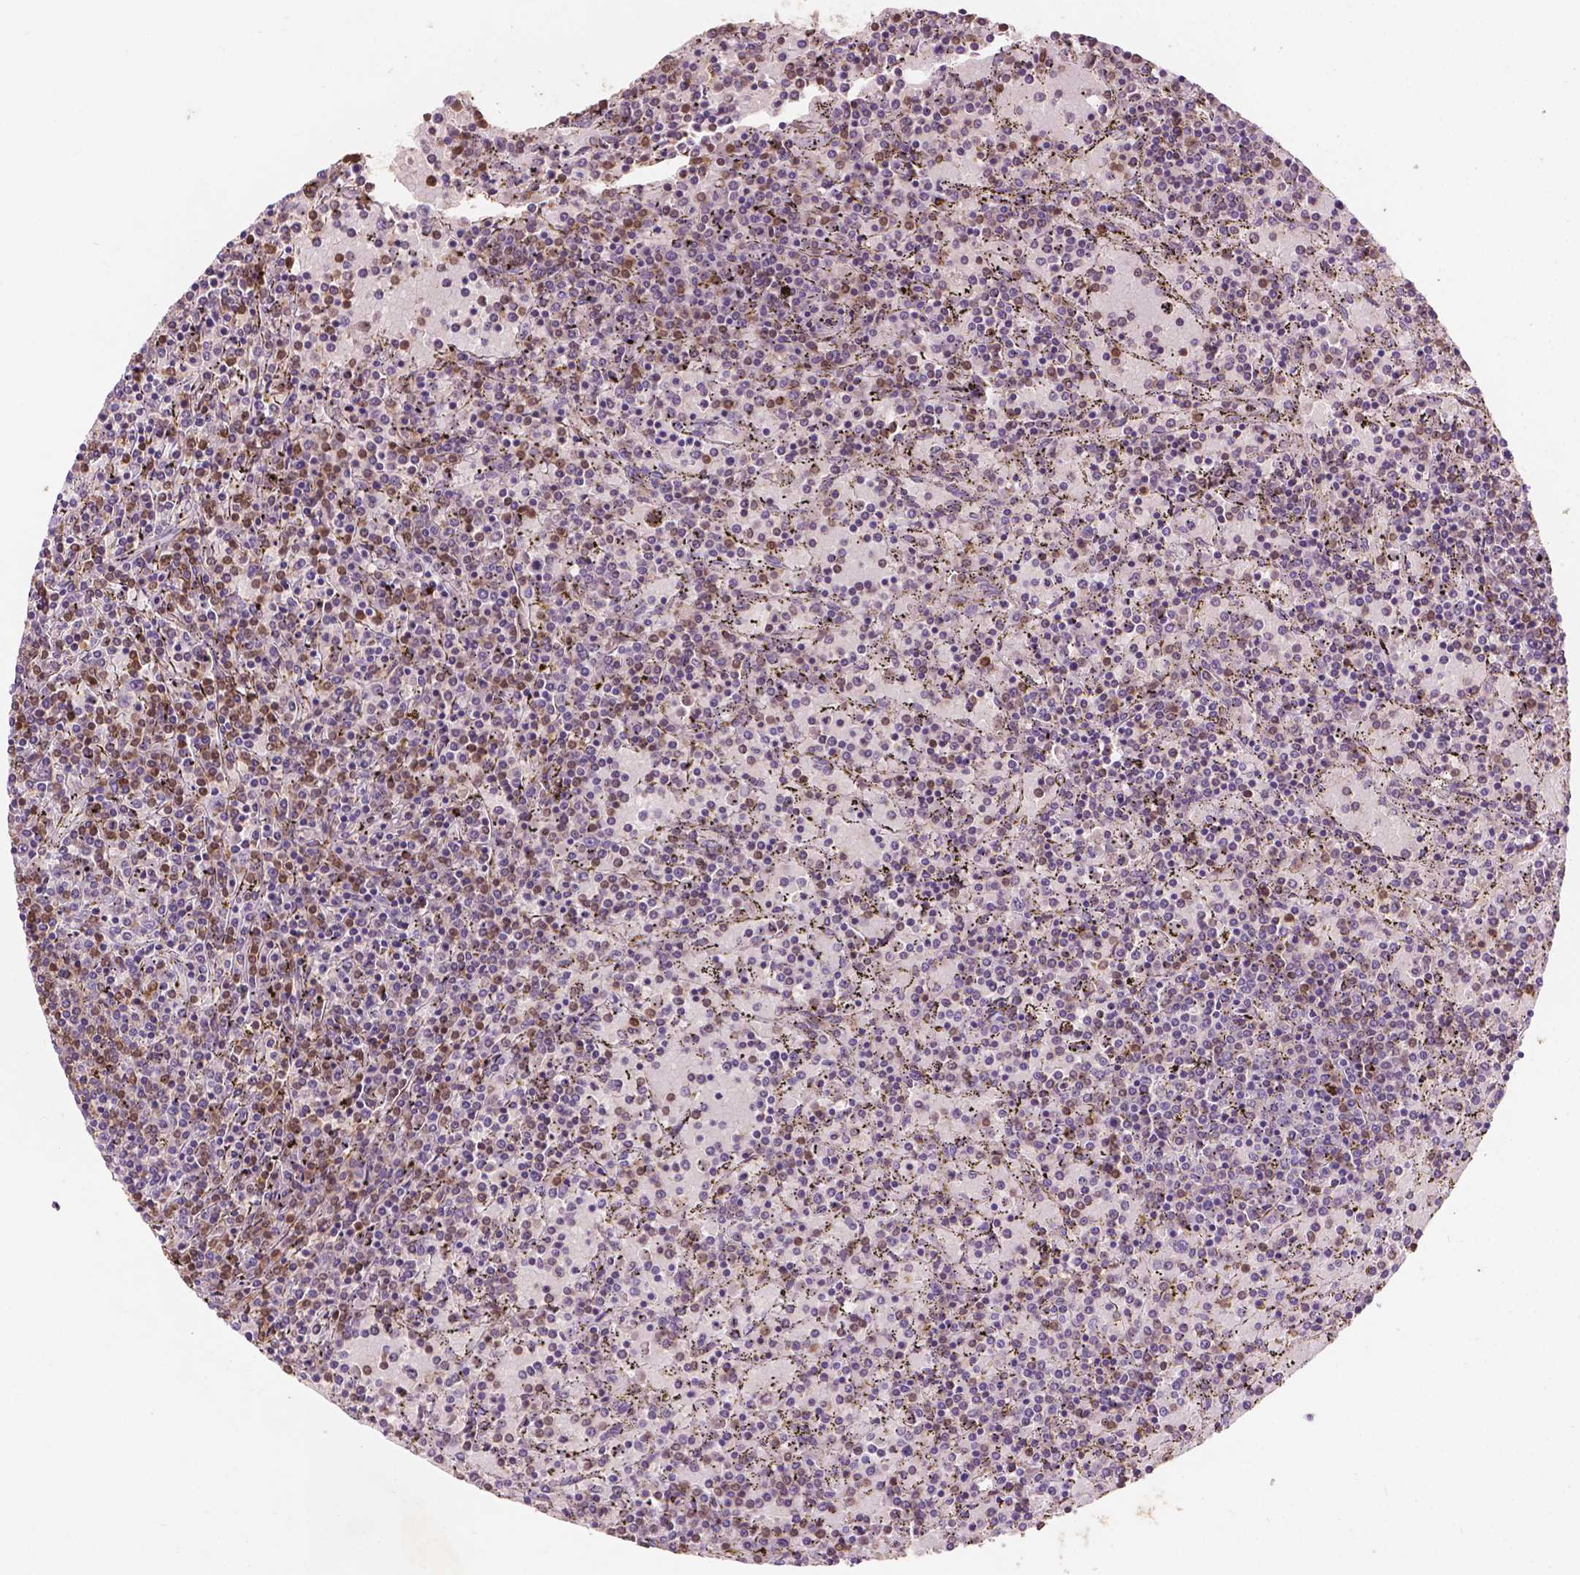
{"staining": {"intensity": "negative", "quantity": "none", "location": "none"}, "tissue": "lymphoma", "cell_type": "Tumor cells", "image_type": "cancer", "snomed": [{"axis": "morphology", "description": "Malignant lymphoma, non-Hodgkin's type, Low grade"}, {"axis": "topography", "description": "Spleen"}], "caption": "DAB immunohistochemical staining of human low-grade malignant lymphoma, non-Hodgkin's type shows no significant expression in tumor cells.", "gene": "GPR37", "patient": {"sex": "female", "age": 77}}